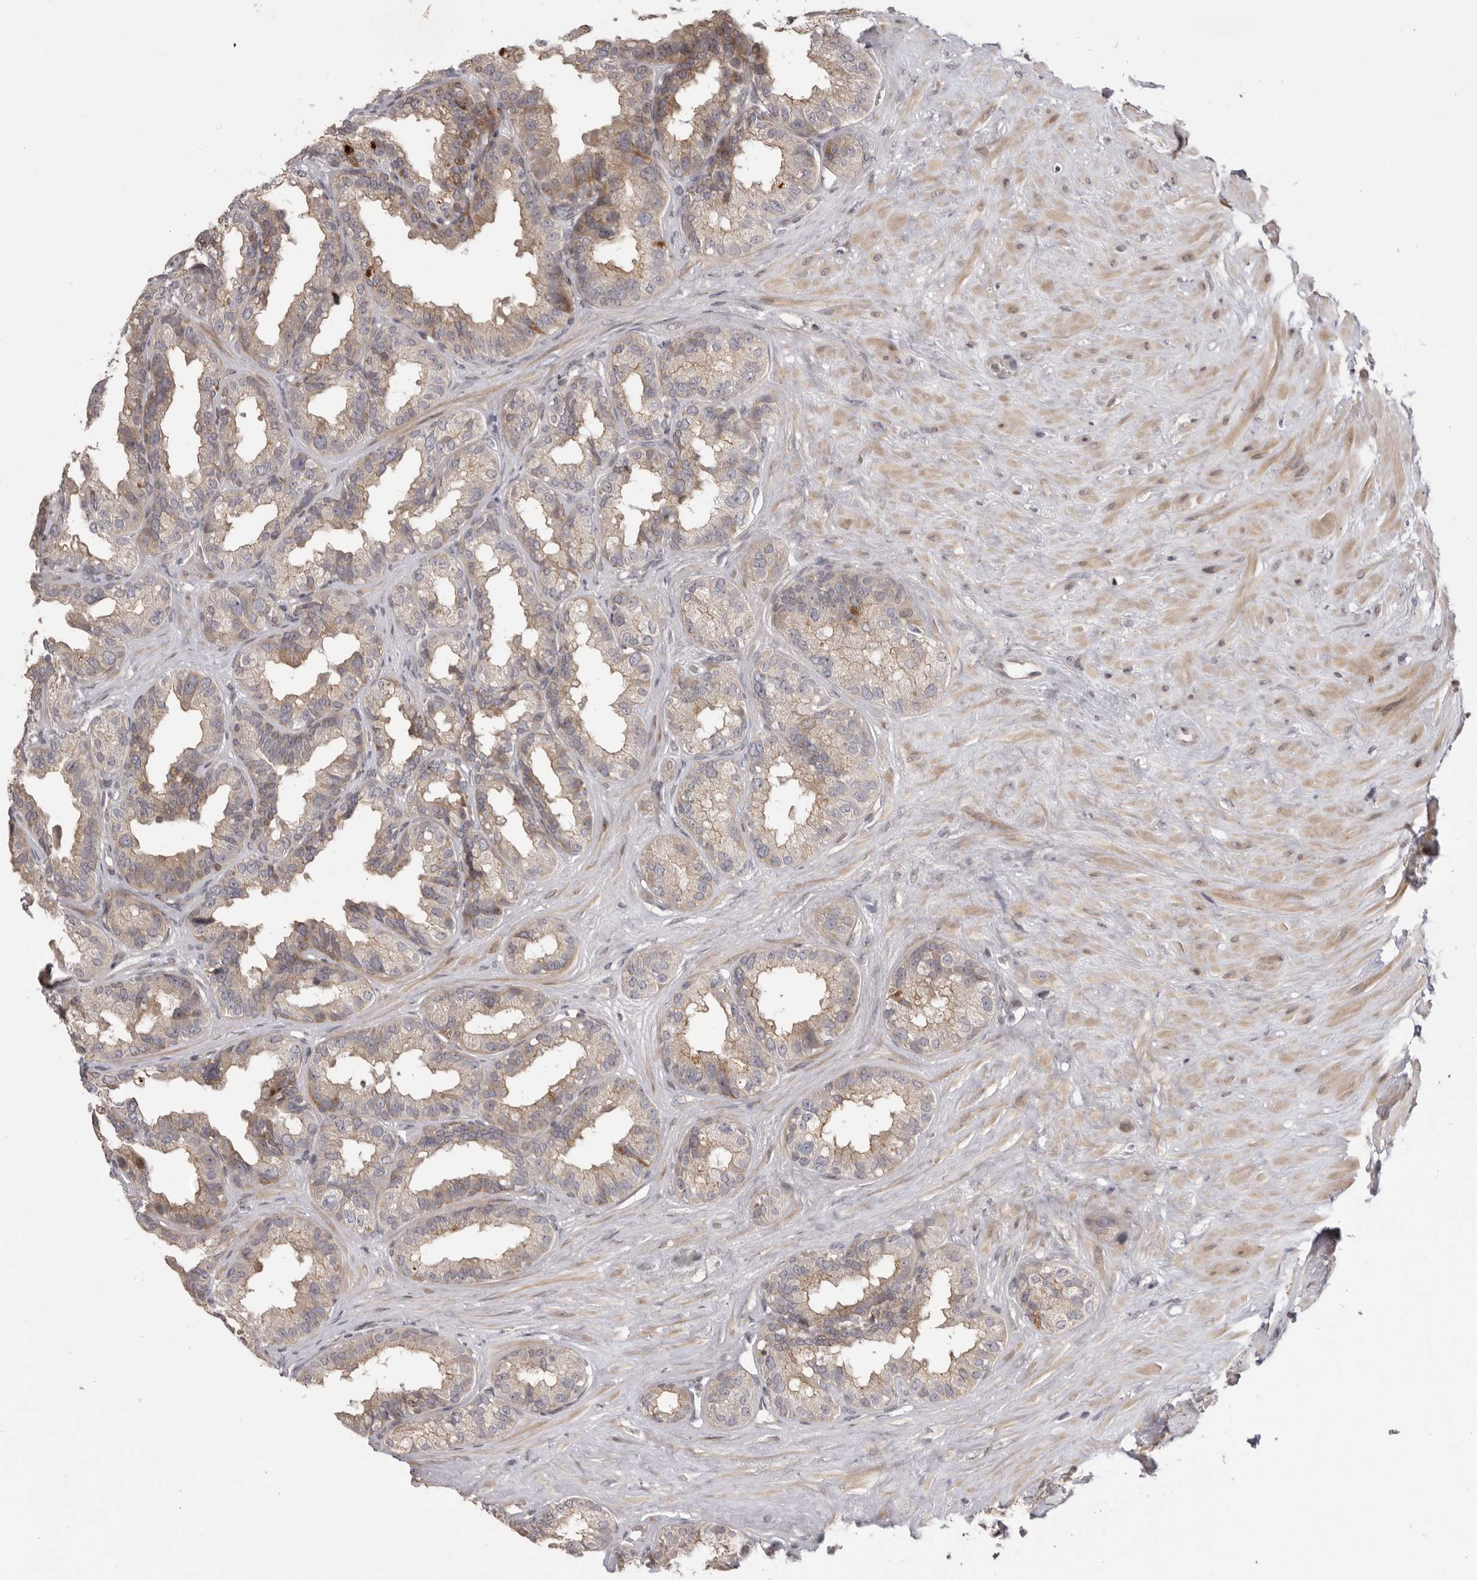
{"staining": {"intensity": "weak", "quantity": "25%-75%", "location": "cytoplasmic/membranous"}, "tissue": "seminal vesicle", "cell_type": "Glandular cells", "image_type": "normal", "snomed": [{"axis": "morphology", "description": "Normal tissue, NOS"}, {"axis": "topography", "description": "Seminal veicle"}], "caption": "Benign seminal vesicle demonstrates weak cytoplasmic/membranous staining in about 25%-75% of glandular cells, visualized by immunohistochemistry.", "gene": "AZIN1", "patient": {"sex": "male", "age": 80}}